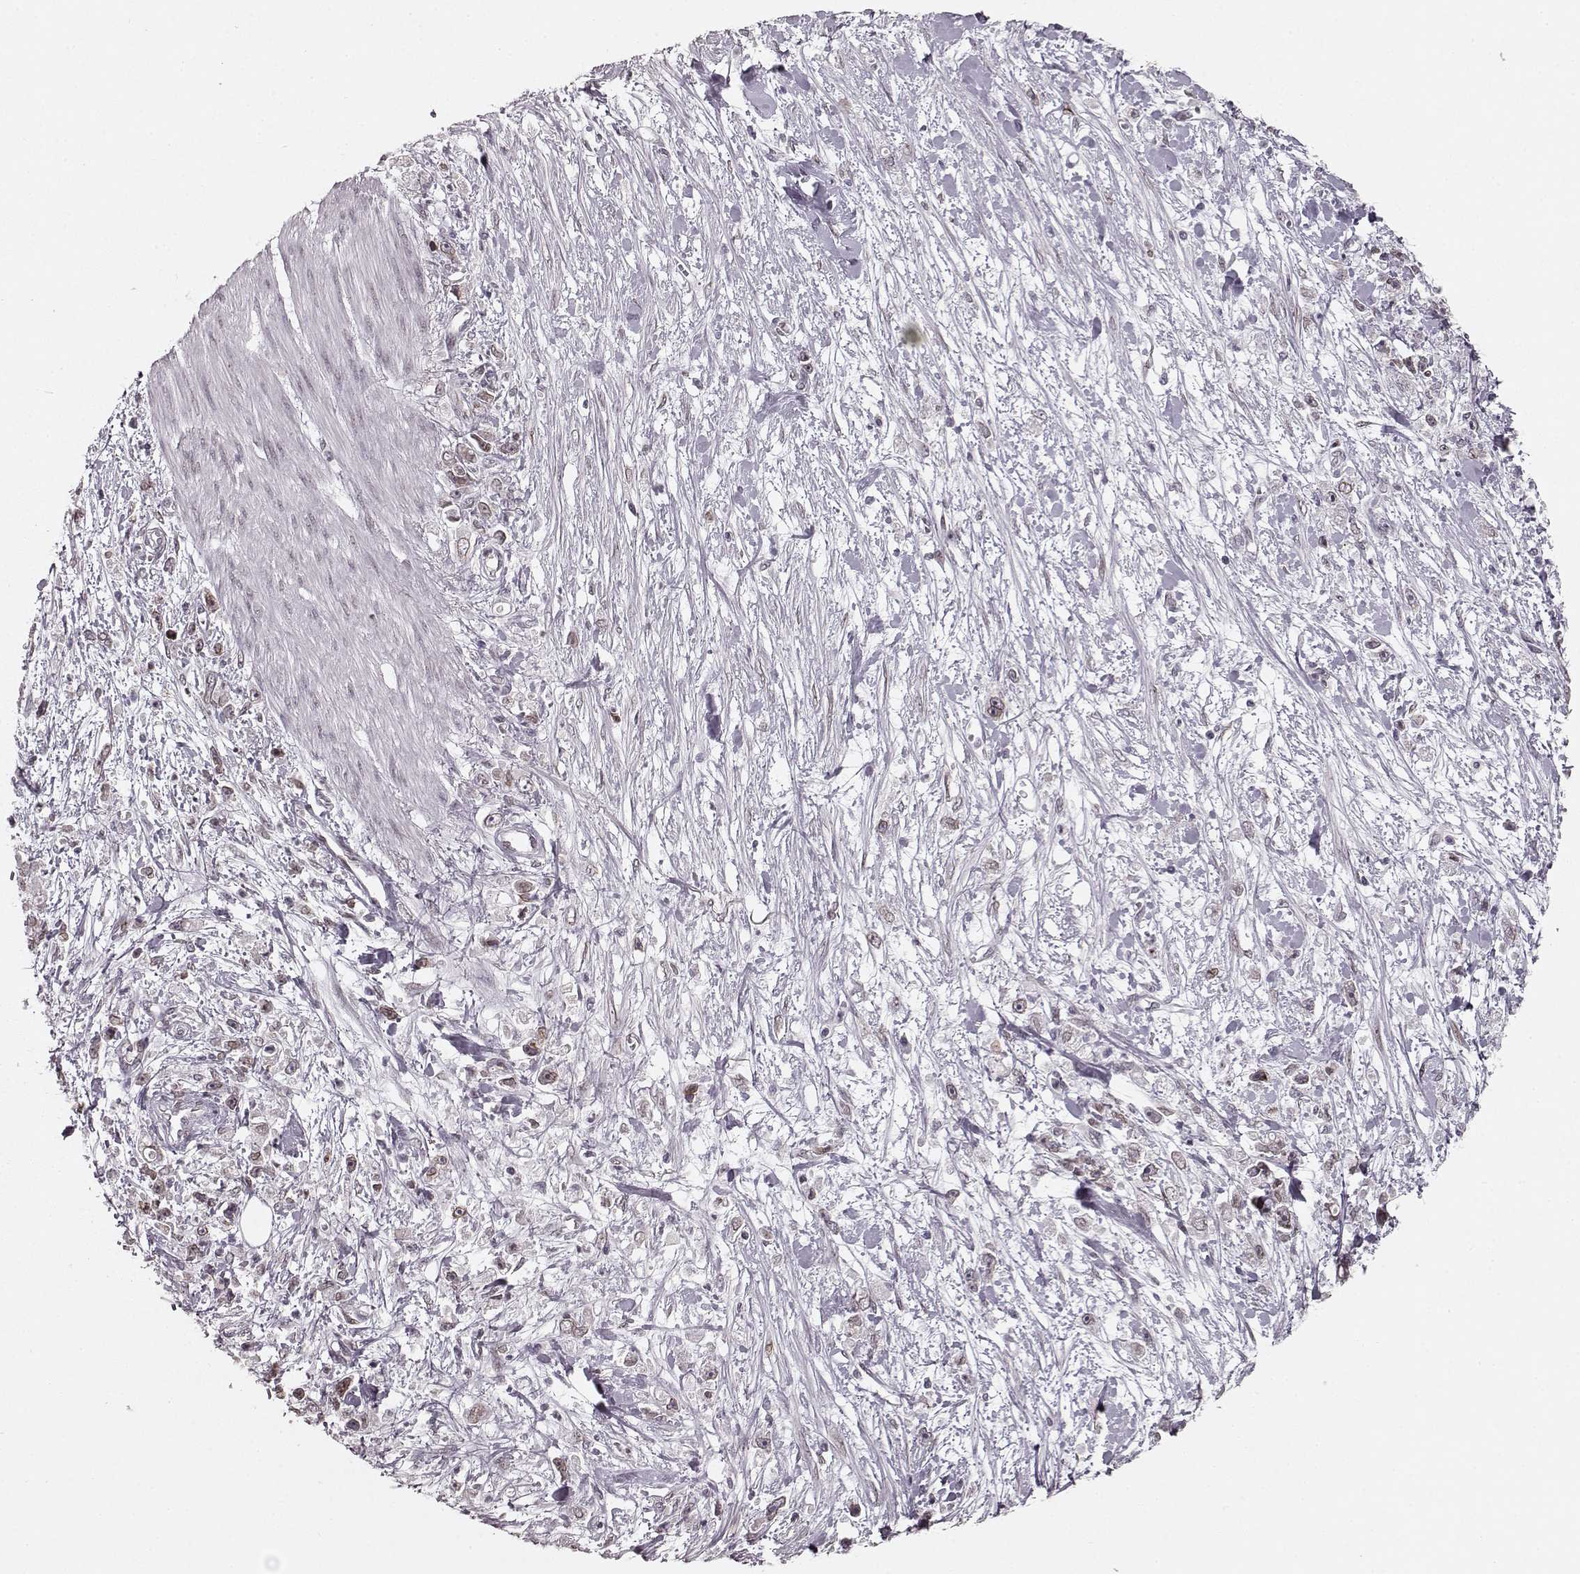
{"staining": {"intensity": "moderate", "quantity": "25%-75%", "location": "cytoplasmic/membranous,nuclear"}, "tissue": "stomach cancer", "cell_type": "Tumor cells", "image_type": "cancer", "snomed": [{"axis": "morphology", "description": "Adenocarcinoma, NOS"}, {"axis": "topography", "description": "Stomach"}], "caption": "Protein expression analysis of stomach cancer (adenocarcinoma) reveals moderate cytoplasmic/membranous and nuclear positivity in about 25%-75% of tumor cells.", "gene": "DCAF12", "patient": {"sex": "female", "age": 59}}